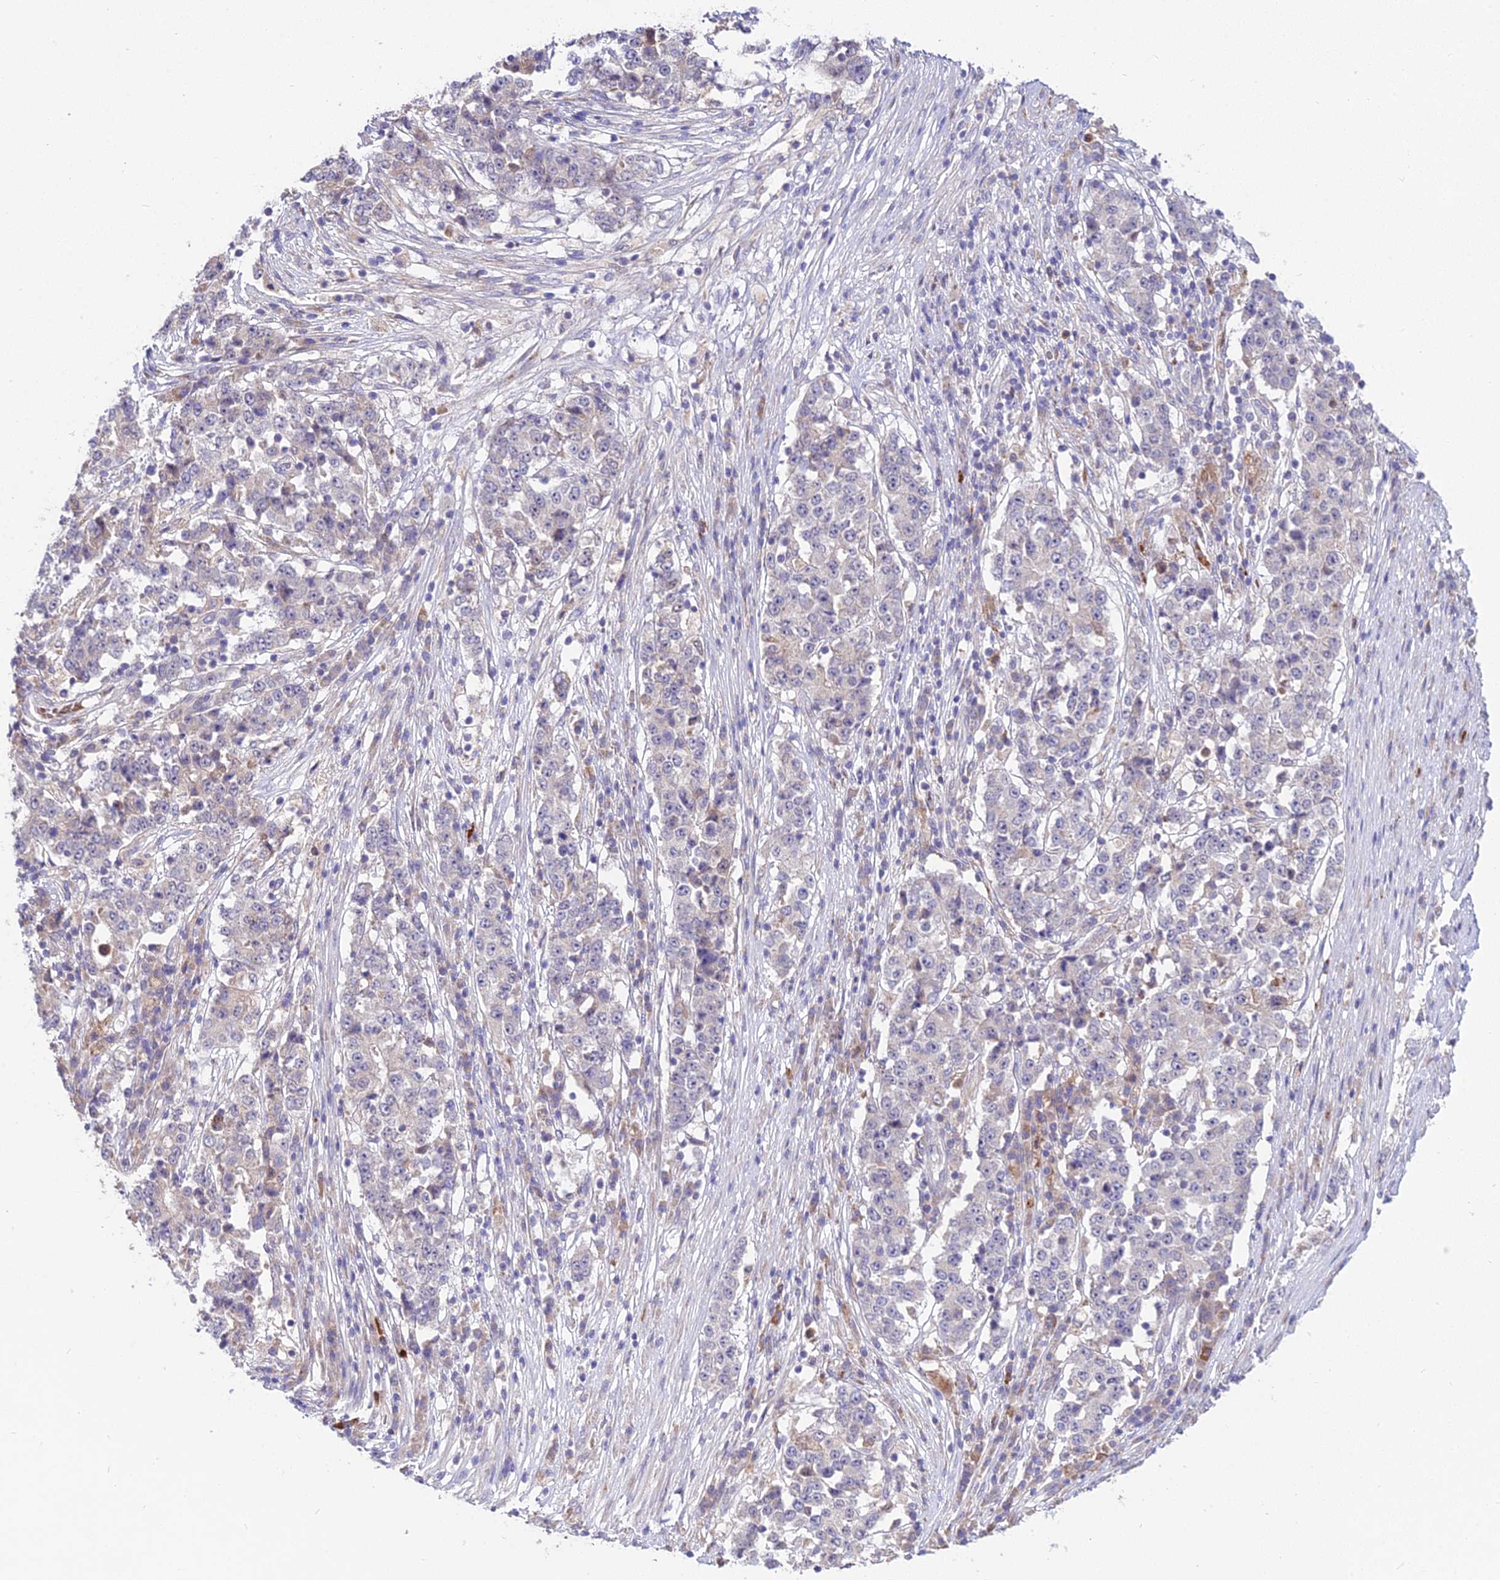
{"staining": {"intensity": "negative", "quantity": "none", "location": "none"}, "tissue": "stomach cancer", "cell_type": "Tumor cells", "image_type": "cancer", "snomed": [{"axis": "morphology", "description": "Adenocarcinoma, NOS"}, {"axis": "topography", "description": "Stomach"}], "caption": "High magnification brightfield microscopy of adenocarcinoma (stomach) stained with DAB (3,3'-diaminobenzidine) (brown) and counterstained with hematoxylin (blue): tumor cells show no significant staining.", "gene": "WDR43", "patient": {"sex": "male", "age": 59}}